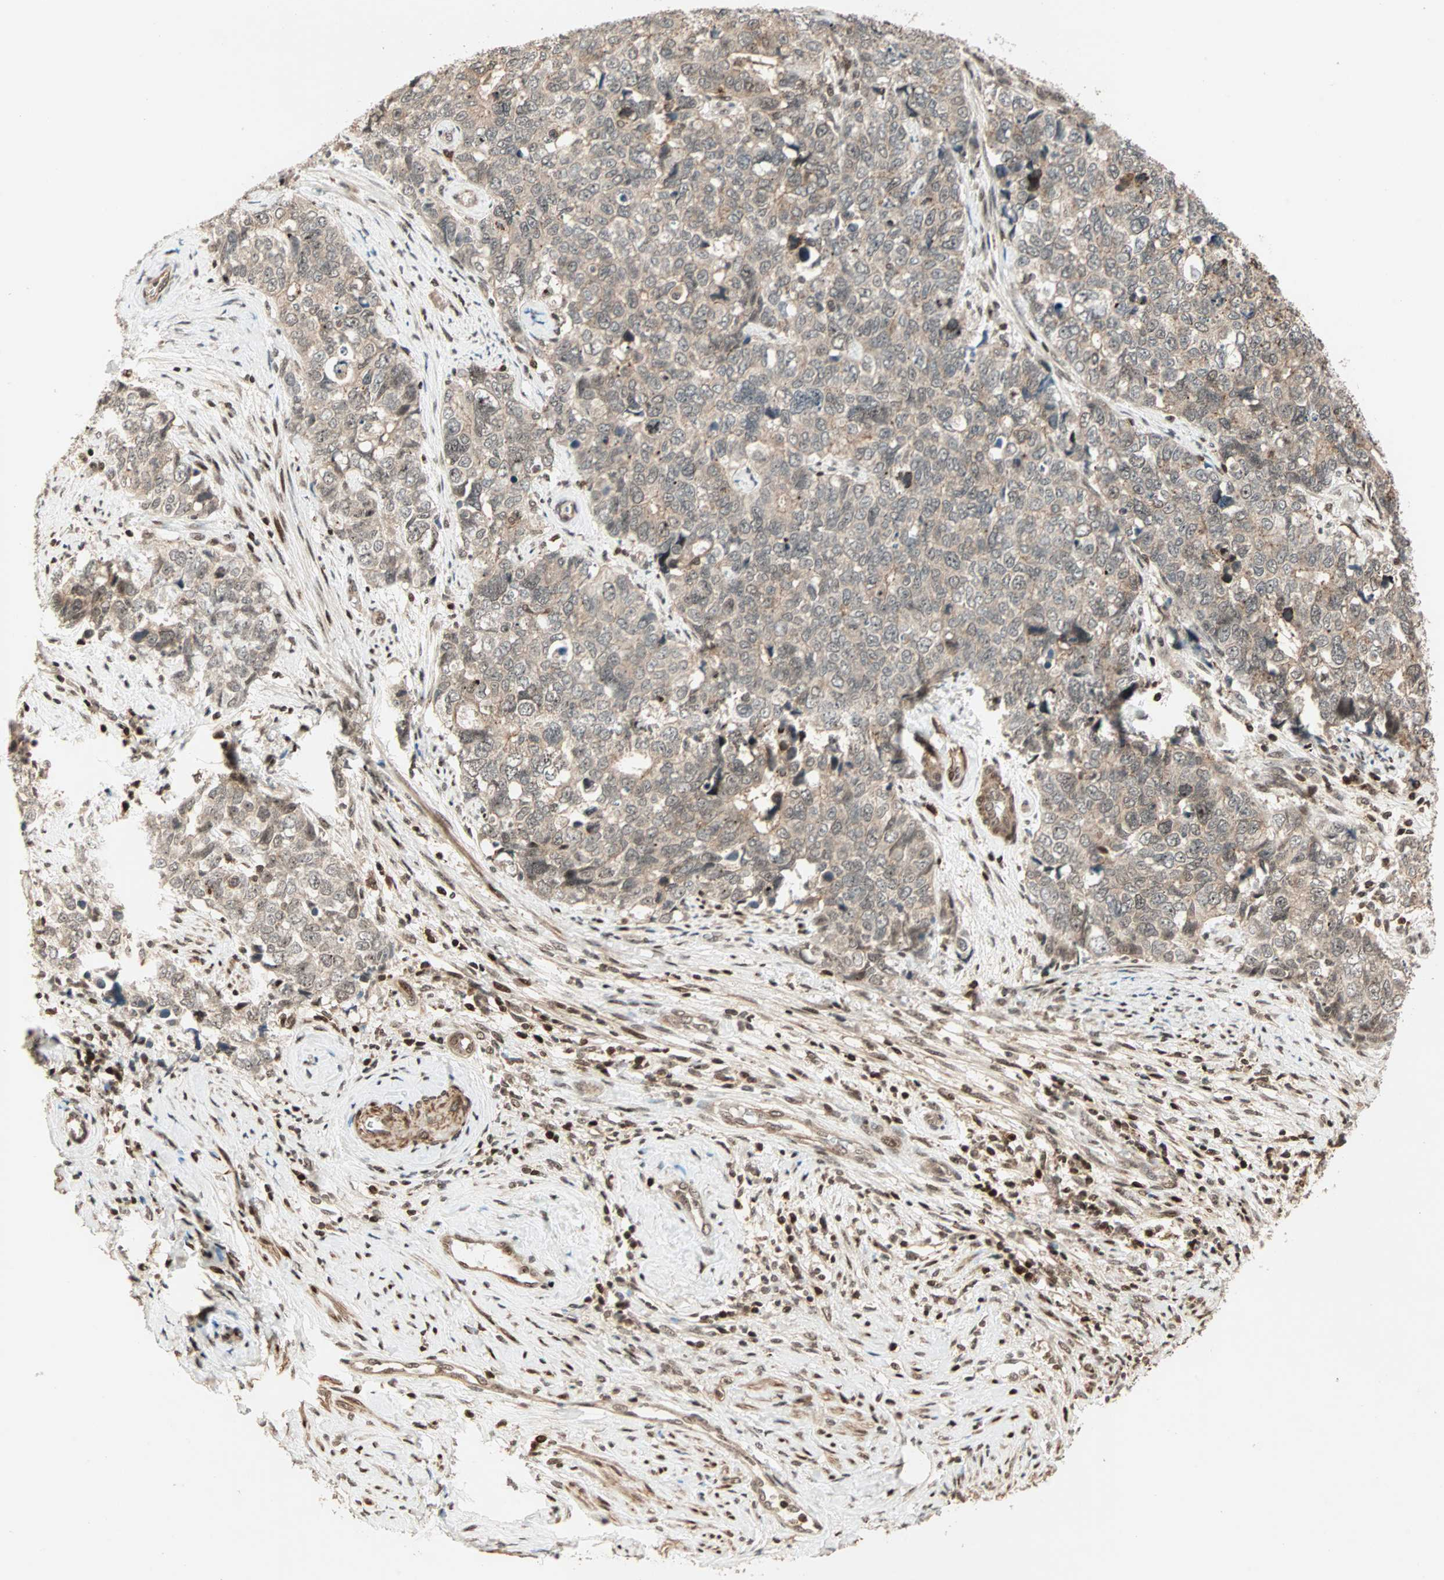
{"staining": {"intensity": "moderate", "quantity": ">75%", "location": "cytoplasmic/membranous,nuclear"}, "tissue": "cervical cancer", "cell_type": "Tumor cells", "image_type": "cancer", "snomed": [{"axis": "morphology", "description": "Squamous cell carcinoma, NOS"}, {"axis": "topography", "description": "Cervix"}], "caption": "Immunohistochemistry (IHC) staining of cervical squamous cell carcinoma, which exhibits medium levels of moderate cytoplasmic/membranous and nuclear staining in about >75% of tumor cells indicating moderate cytoplasmic/membranous and nuclear protein expression. The staining was performed using DAB (brown) for protein detection and nuclei were counterstained in hematoxylin (blue).", "gene": "ZBED9", "patient": {"sex": "female", "age": 63}}